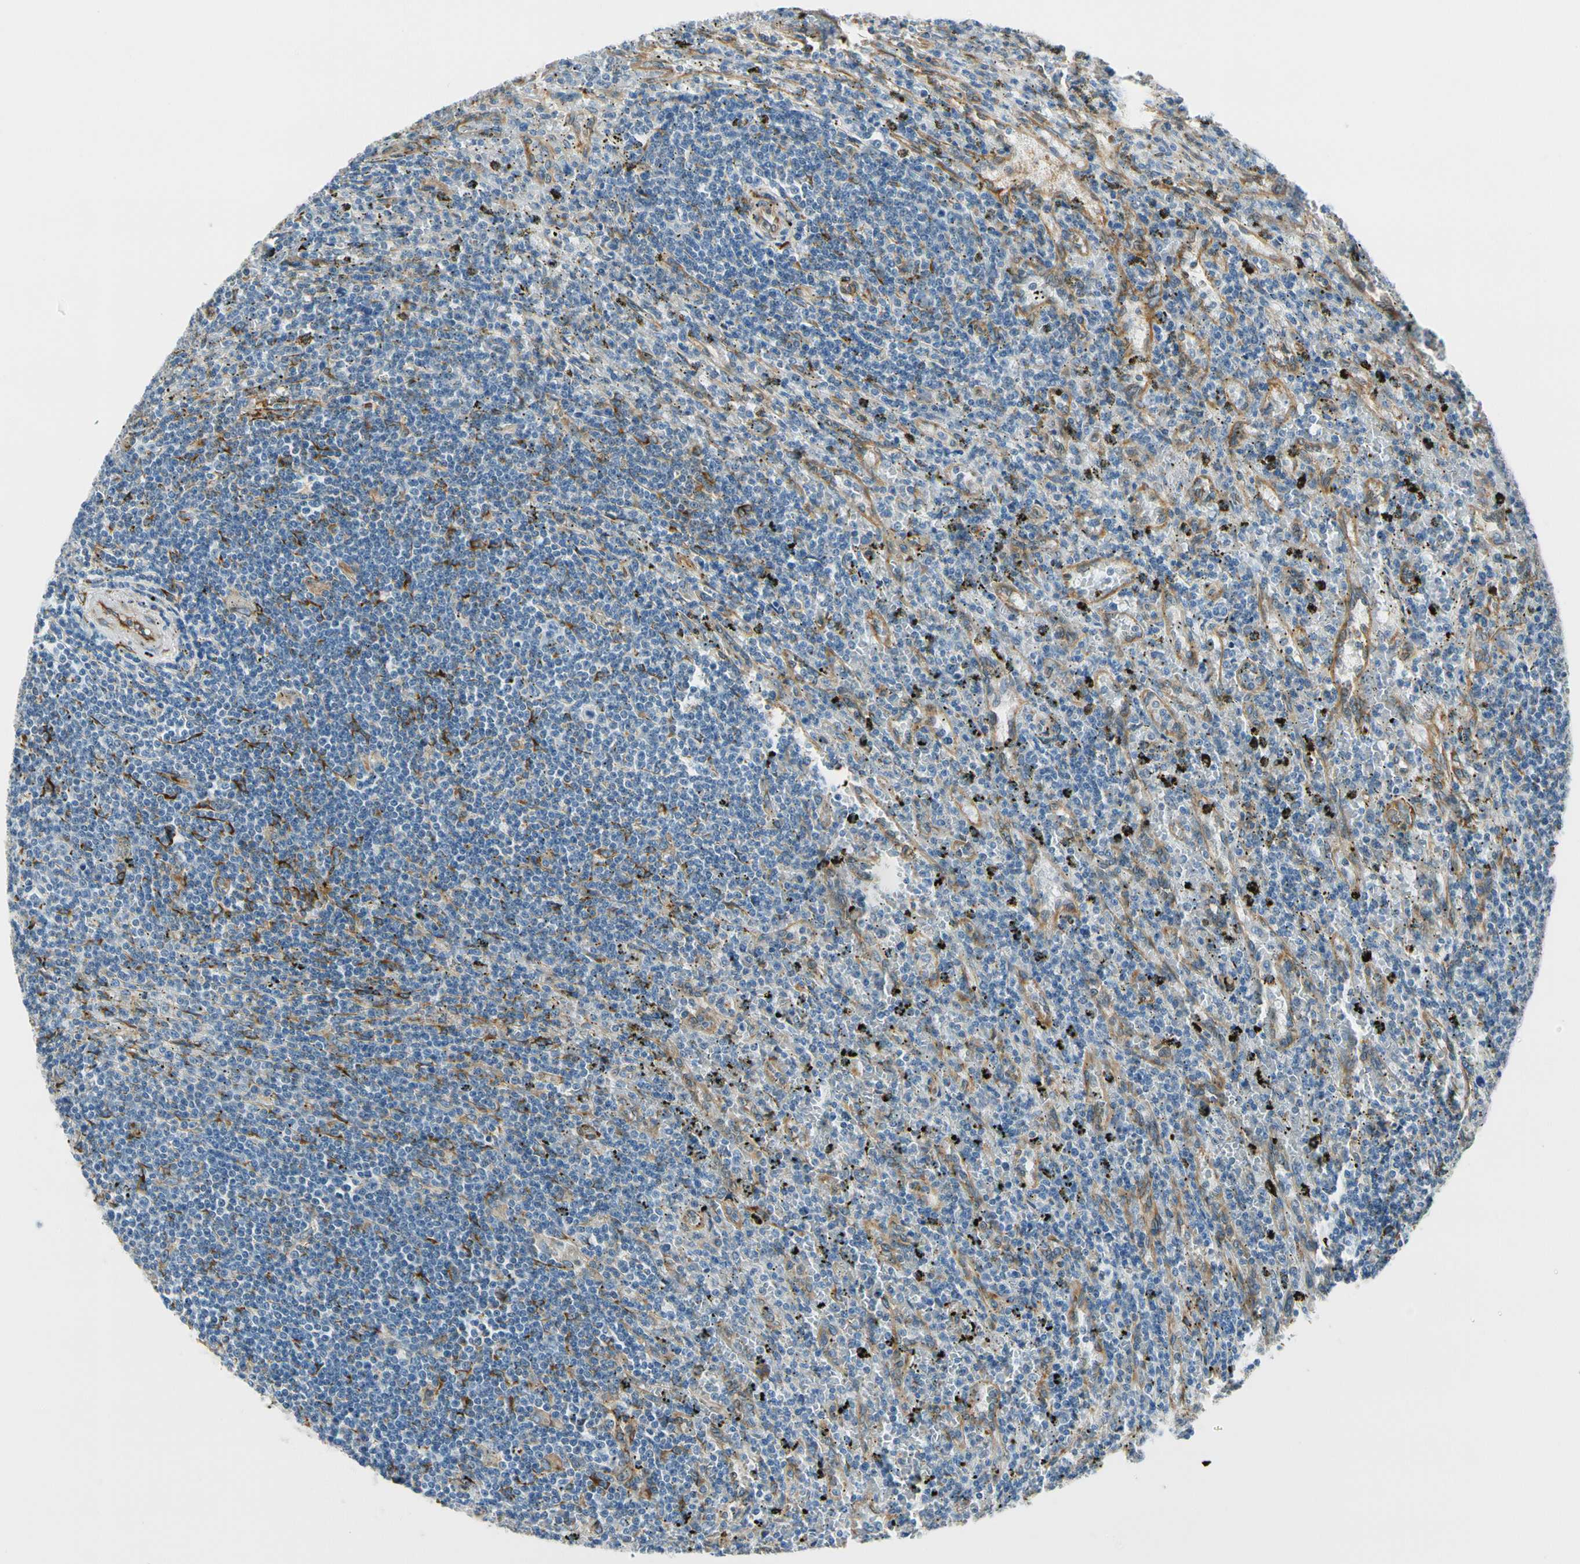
{"staining": {"intensity": "weak", "quantity": "25%-75%", "location": "cytoplasmic/membranous"}, "tissue": "lymphoma", "cell_type": "Tumor cells", "image_type": "cancer", "snomed": [{"axis": "morphology", "description": "Malignant lymphoma, non-Hodgkin's type, Low grade"}, {"axis": "topography", "description": "Spleen"}], "caption": "Immunohistochemistry image of lymphoma stained for a protein (brown), which reveals low levels of weak cytoplasmic/membranous expression in about 25%-75% of tumor cells.", "gene": "FKBP7", "patient": {"sex": "male", "age": 76}}